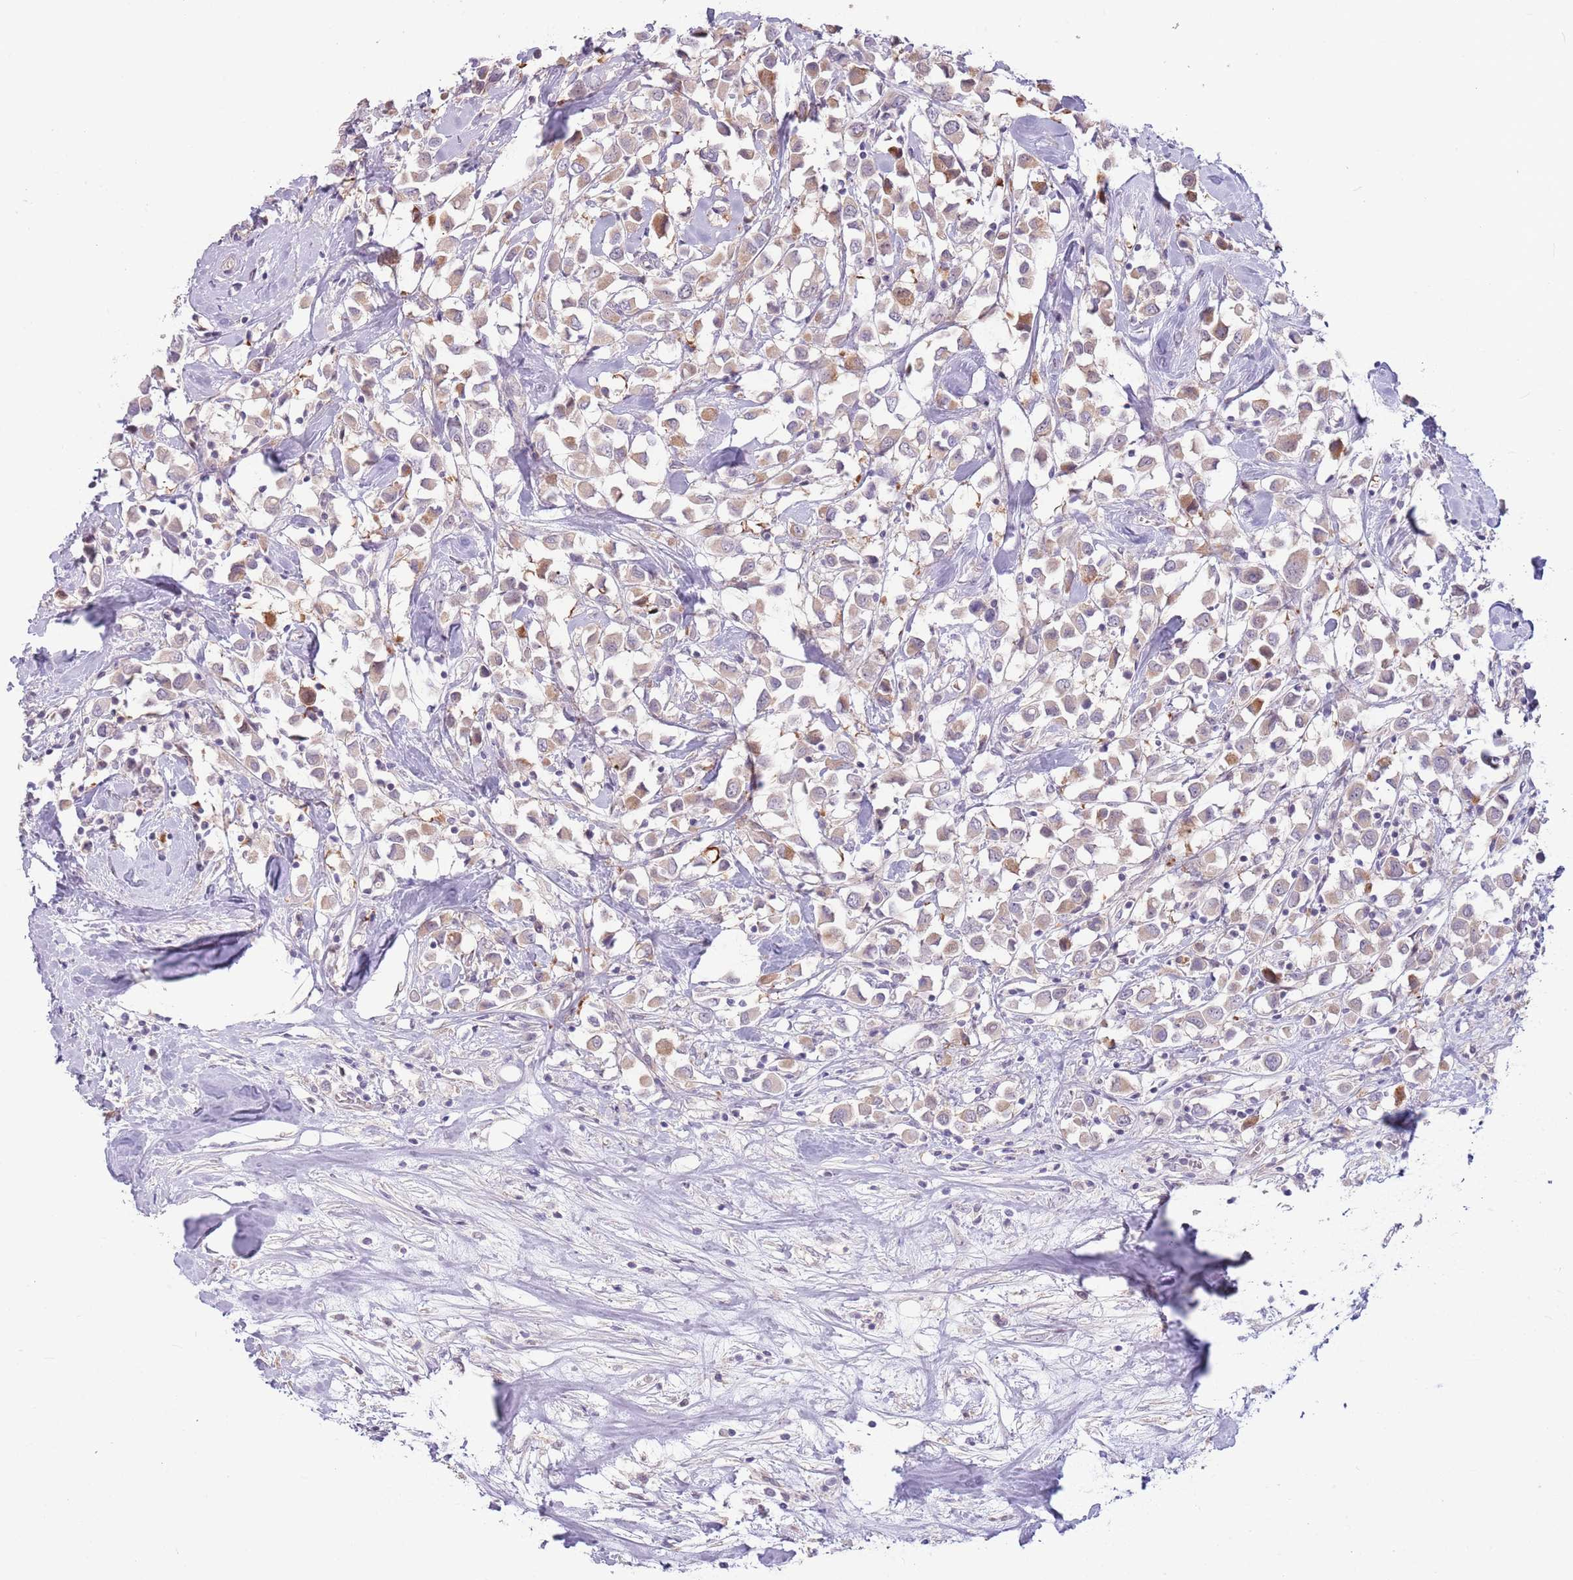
{"staining": {"intensity": "moderate", "quantity": "25%-75%", "location": "cytoplasmic/membranous"}, "tissue": "breast cancer", "cell_type": "Tumor cells", "image_type": "cancer", "snomed": [{"axis": "morphology", "description": "Duct carcinoma"}, {"axis": "topography", "description": "Breast"}], "caption": "There is medium levels of moderate cytoplasmic/membranous positivity in tumor cells of breast intraductal carcinoma, as demonstrated by immunohistochemical staining (brown color).", "gene": "LDHD", "patient": {"sex": "female", "age": 61}}